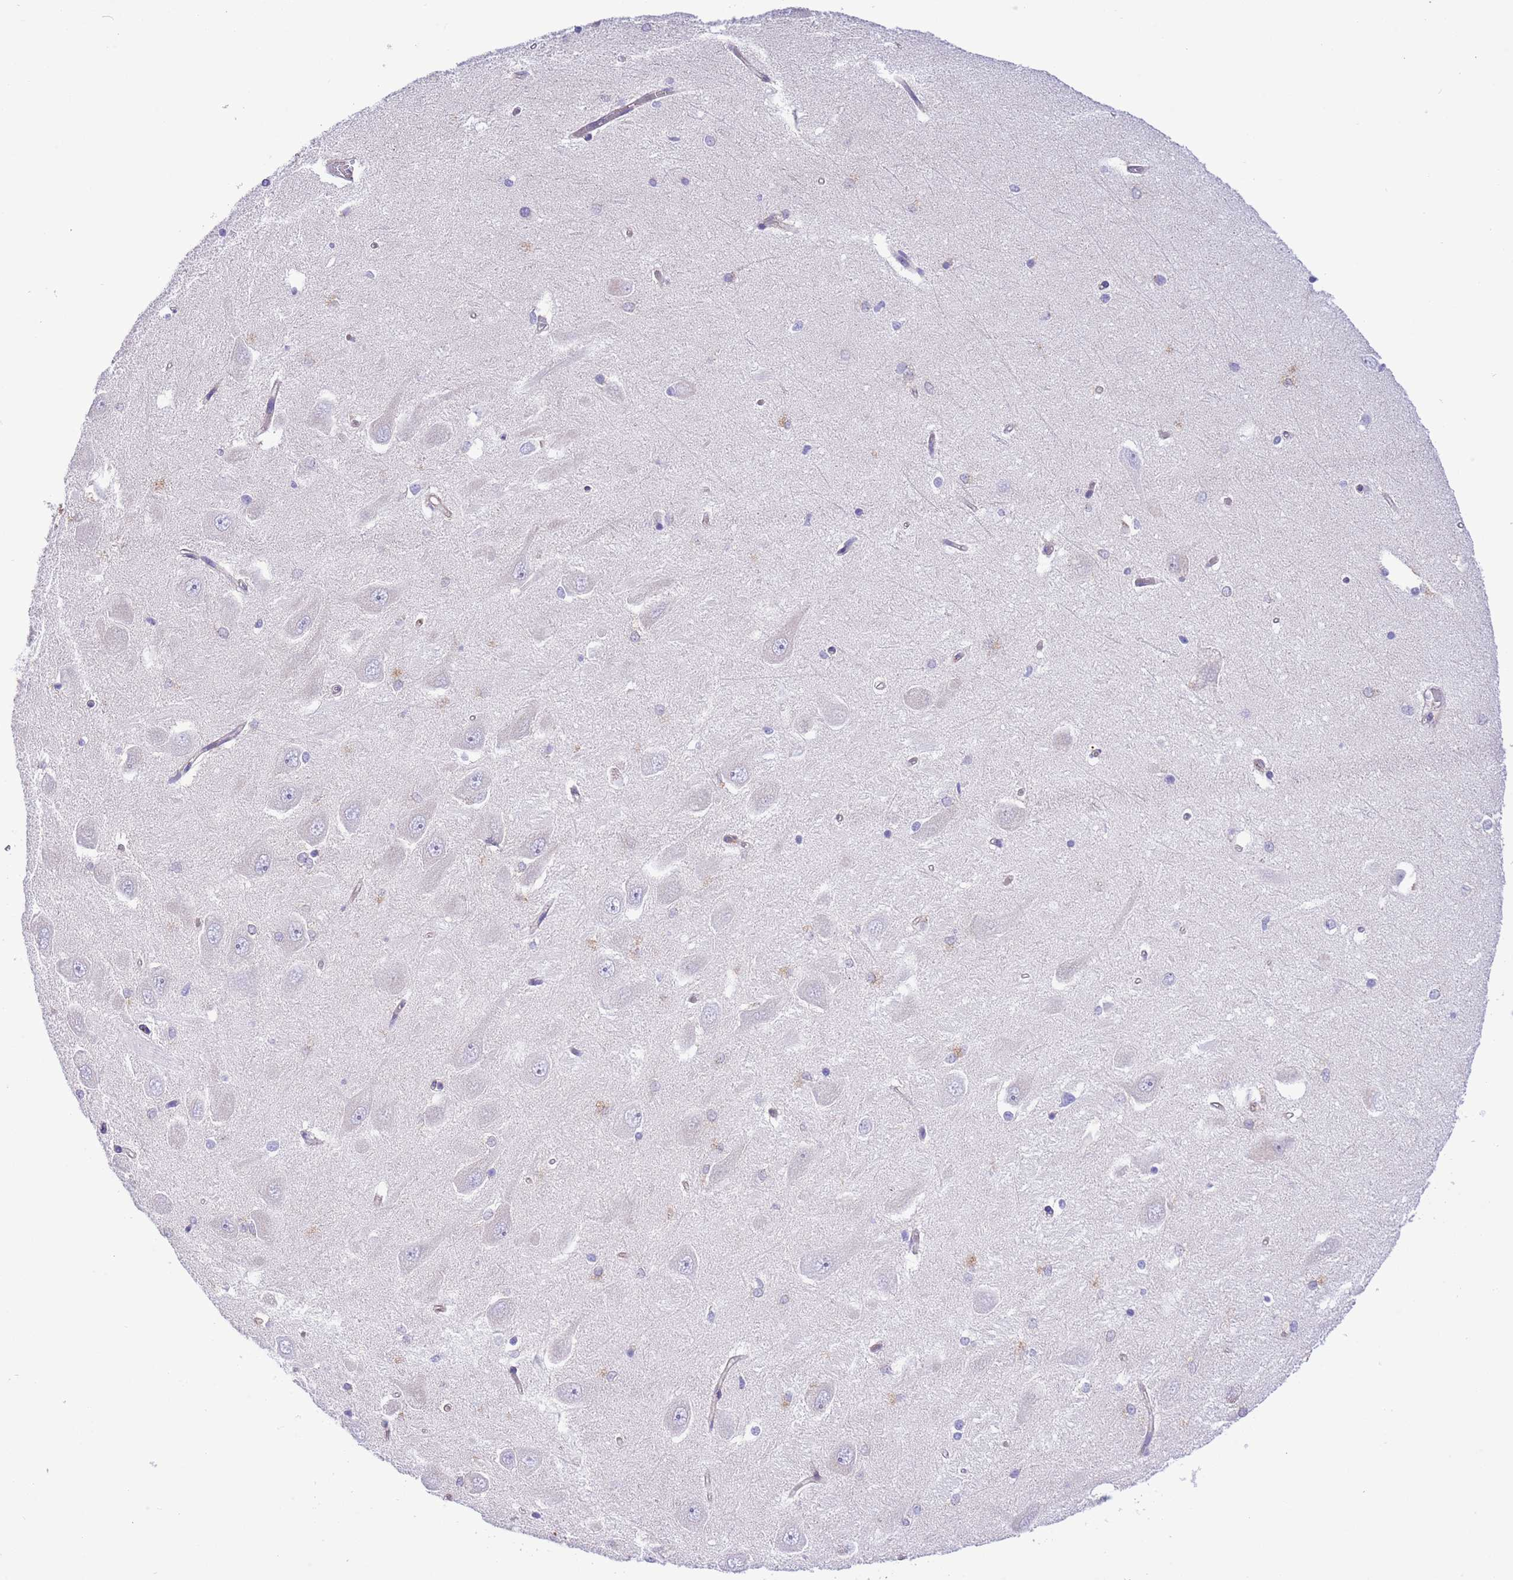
{"staining": {"intensity": "moderate", "quantity": "<25%", "location": "cytoplasmic/membranous"}, "tissue": "hippocampus", "cell_type": "Glial cells", "image_type": "normal", "snomed": [{"axis": "morphology", "description": "Normal tissue, NOS"}, {"axis": "topography", "description": "Hippocampus"}], "caption": "Immunohistochemistry image of normal hippocampus stained for a protein (brown), which exhibits low levels of moderate cytoplasmic/membranous staining in approximately <25% of glial cells.", "gene": "SS18L2", "patient": {"sex": "male", "age": 45}}